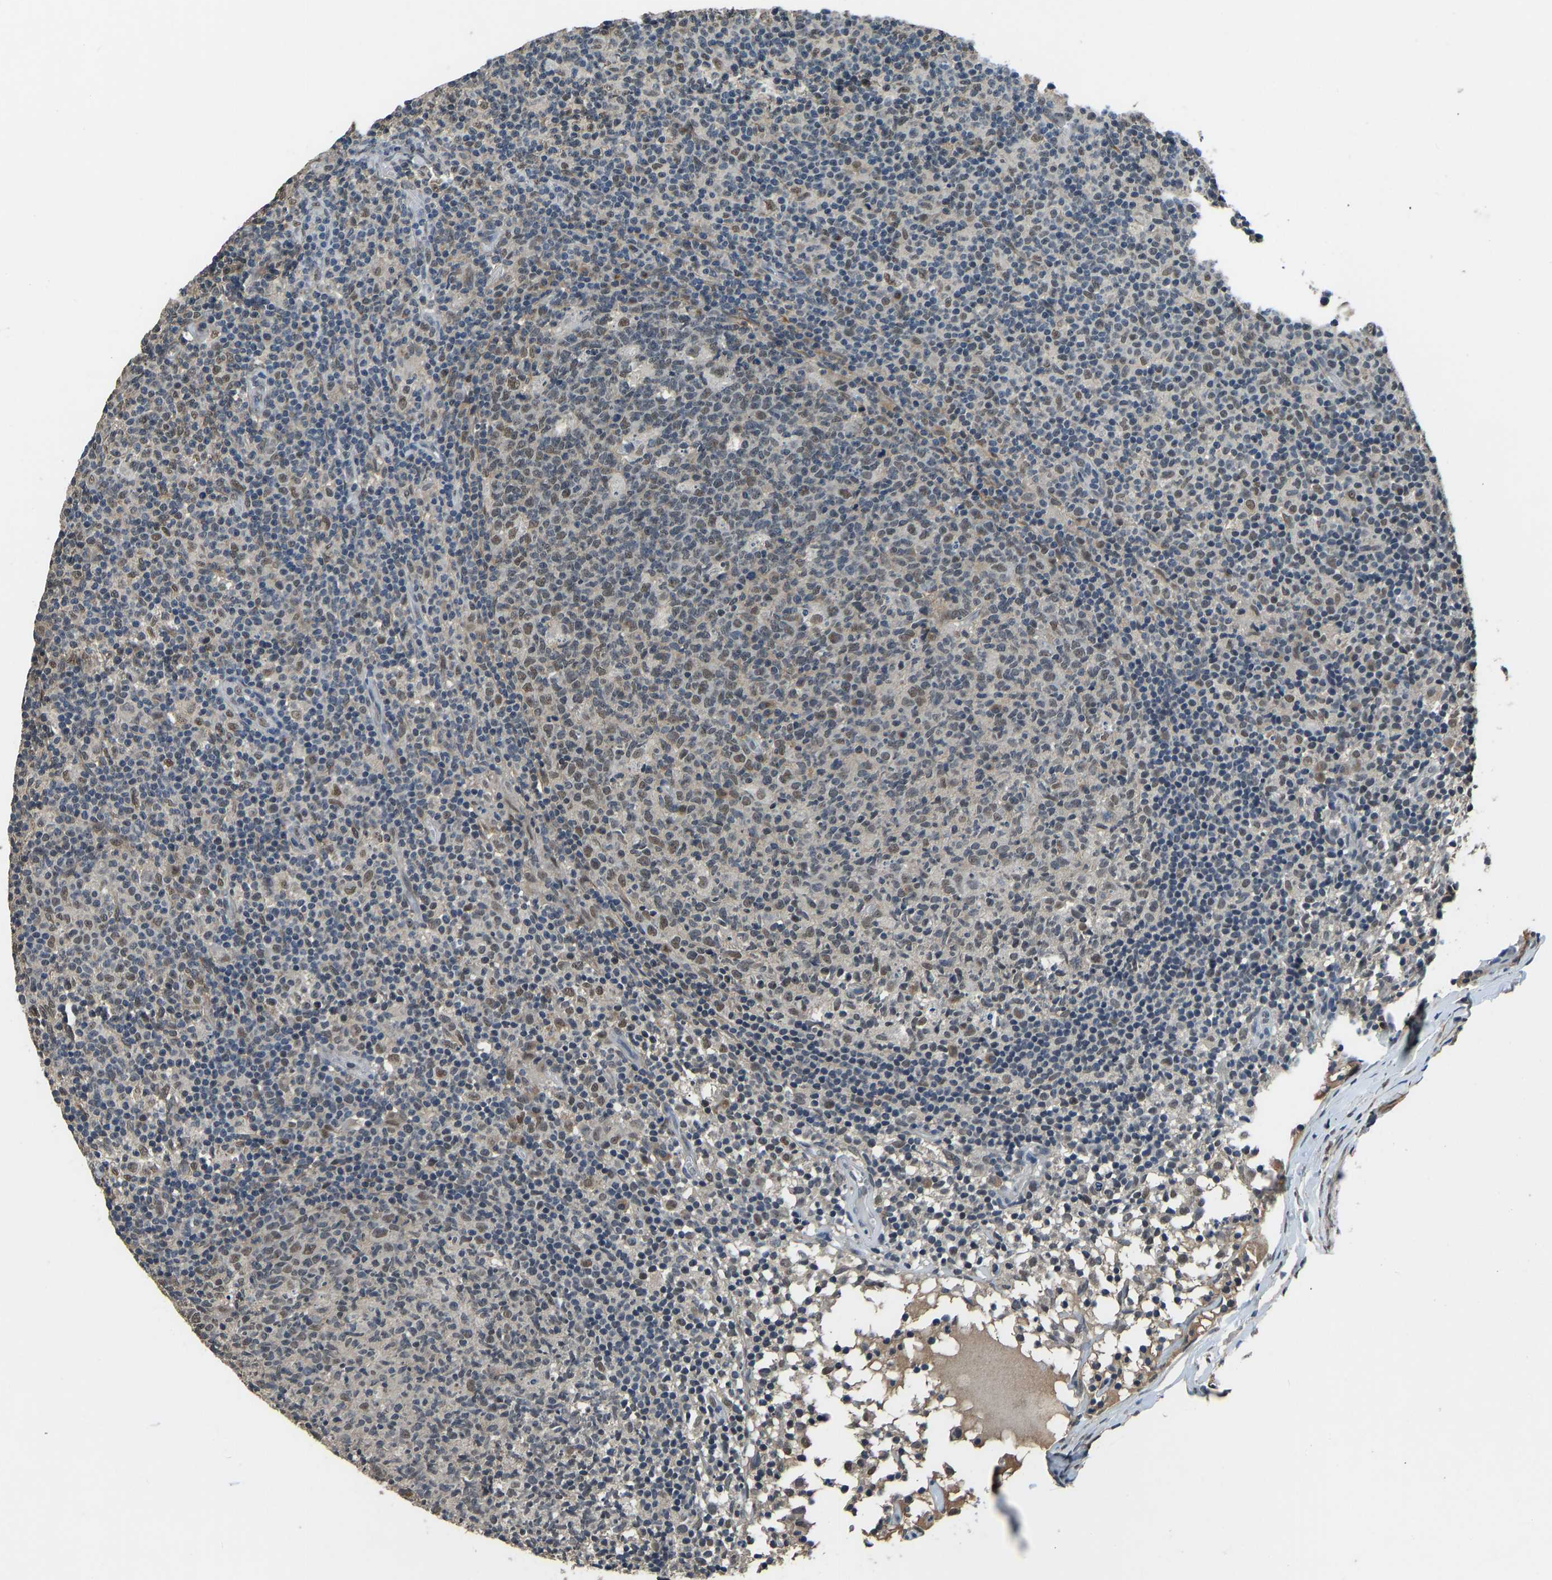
{"staining": {"intensity": "weak", "quantity": "25%-75%", "location": "nuclear"}, "tissue": "lymph node", "cell_type": "Germinal center cells", "image_type": "normal", "snomed": [{"axis": "morphology", "description": "Normal tissue, NOS"}, {"axis": "morphology", "description": "Inflammation, NOS"}, {"axis": "topography", "description": "Lymph node"}], "caption": "Germinal center cells display low levels of weak nuclear expression in about 25%-75% of cells in benign human lymph node.", "gene": "TOX4", "patient": {"sex": "male", "age": 55}}